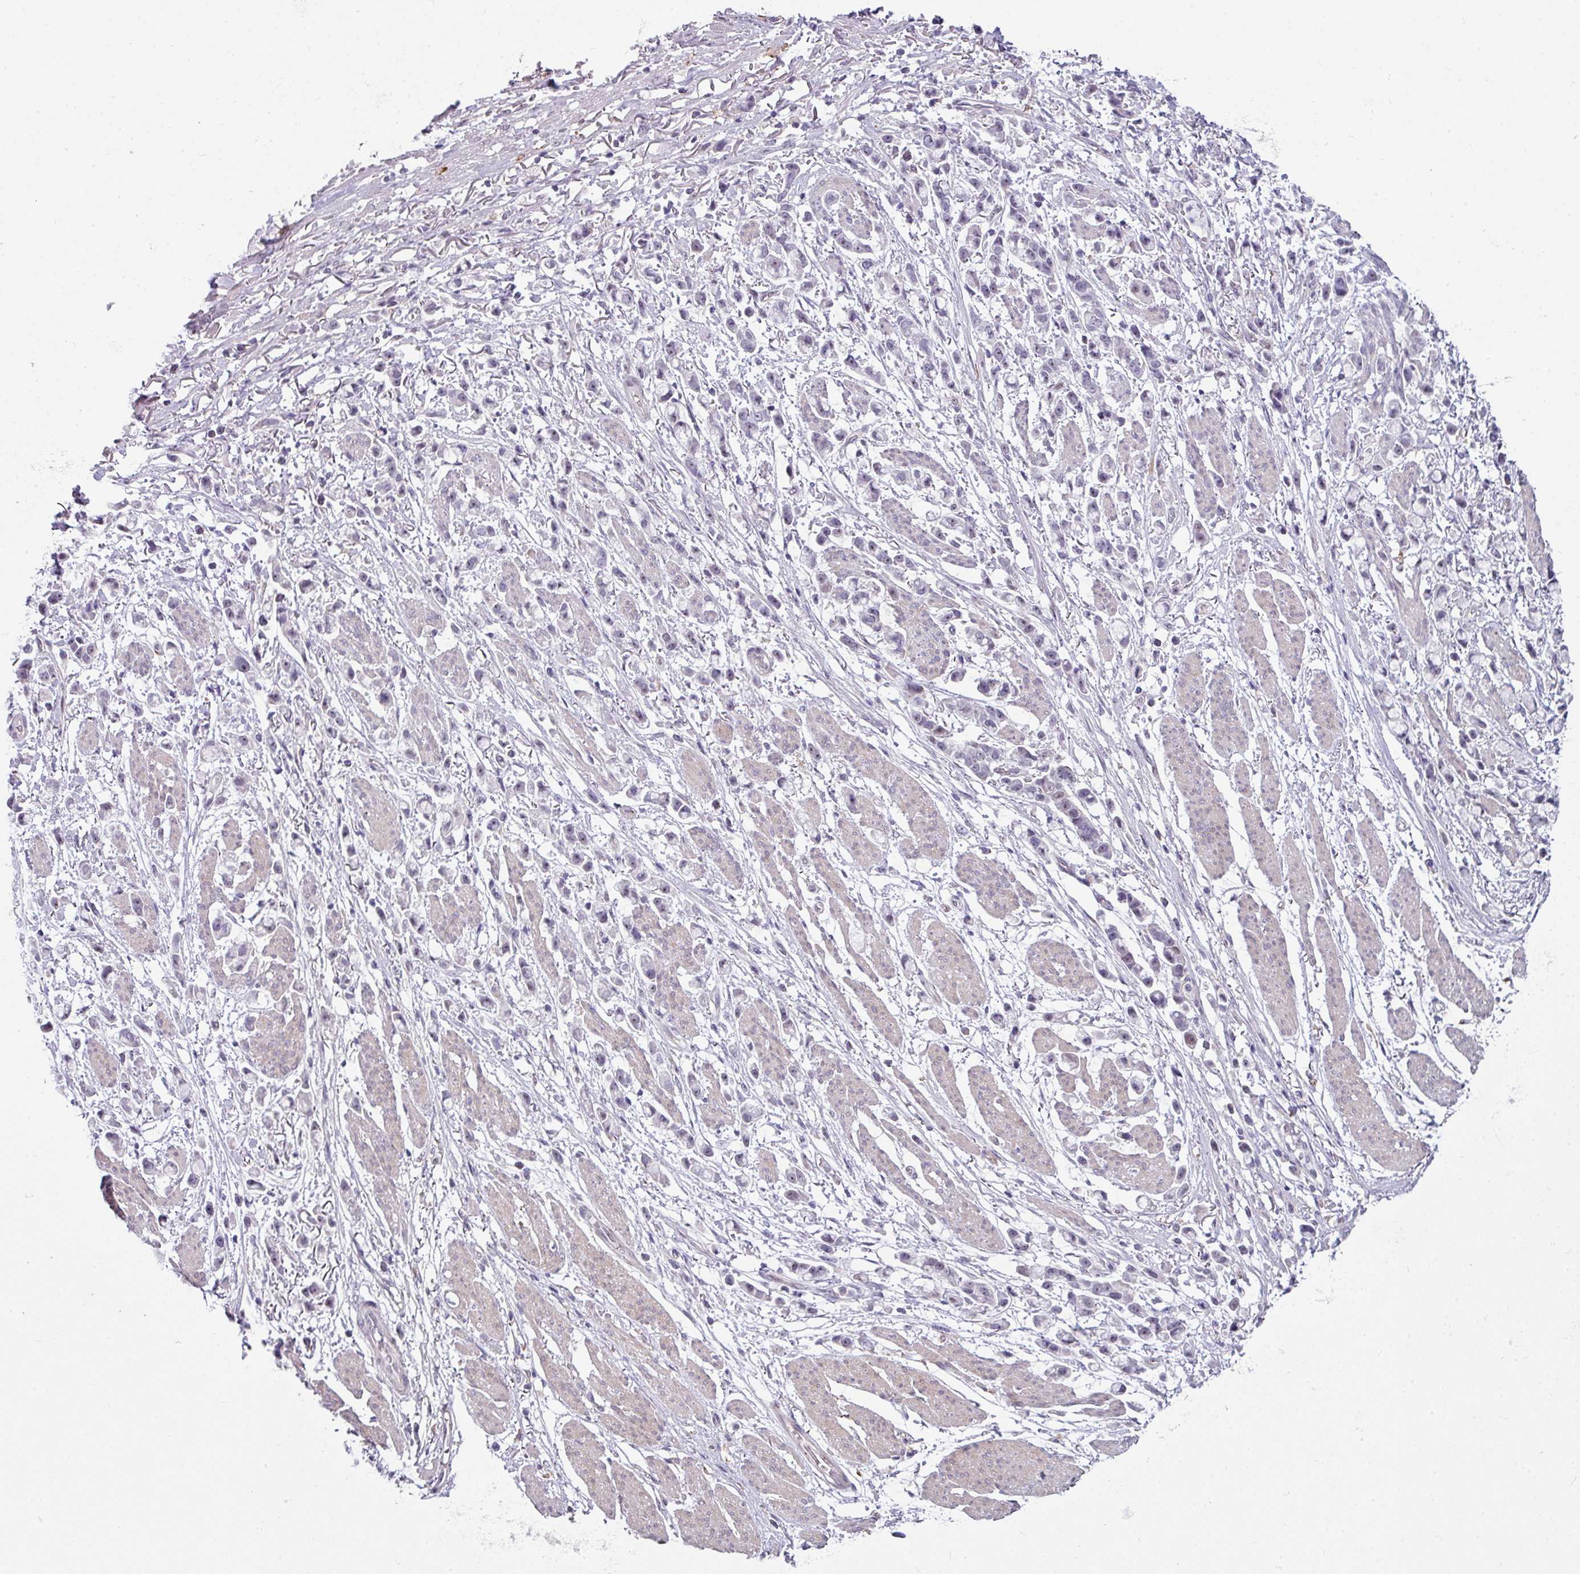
{"staining": {"intensity": "negative", "quantity": "none", "location": "none"}, "tissue": "stomach cancer", "cell_type": "Tumor cells", "image_type": "cancer", "snomed": [{"axis": "morphology", "description": "Adenocarcinoma, NOS"}, {"axis": "topography", "description": "Stomach"}], "caption": "IHC histopathology image of human stomach cancer stained for a protein (brown), which reveals no expression in tumor cells. (Brightfield microscopy of DAB (3,3'-diaminobenzidine) IHC at high magnification).", "gene": "BMS1", "patient": {"sex": "female", "age": 81}}